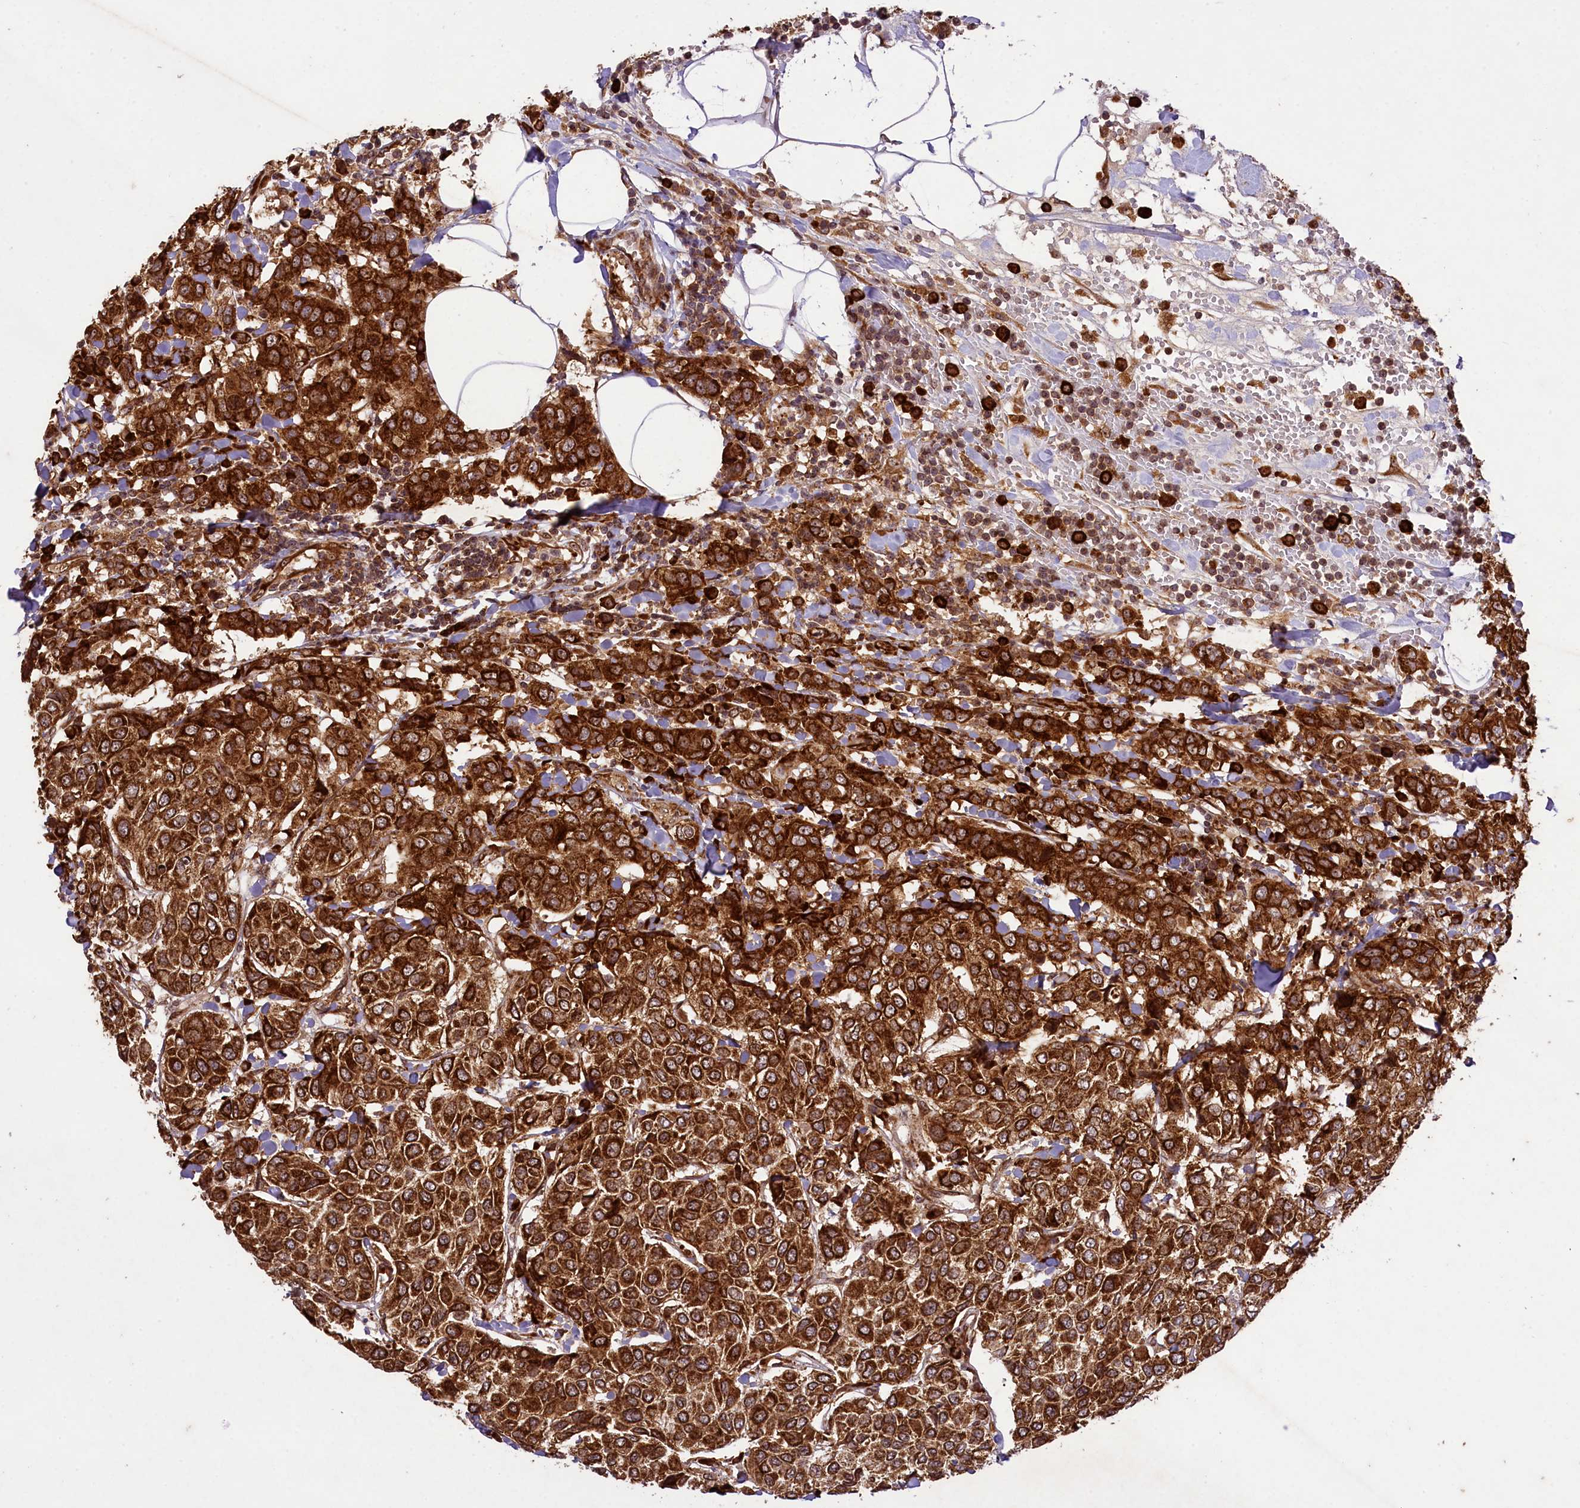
{"staining": {"intensity": "strong", "quantity": ">75%", "location": "cytoplasmic/membranous"}, "tissue": "breast cancer", "cell_type": "Tumor cells", "image_type": "cancer", "snomed": [{"axis": "morphology", "description": "Duct carcinoma"}, {"axis": "topography", "description": "Breast"}], "caption": "A high amount of strong cytoplasmic/membranous staining is seen in about >75% of tumor cells in infiltrating ductal carcinoma (breast) tissue.", "gene": "LARP4", "patient": {"sex": "female", "age": 55}}